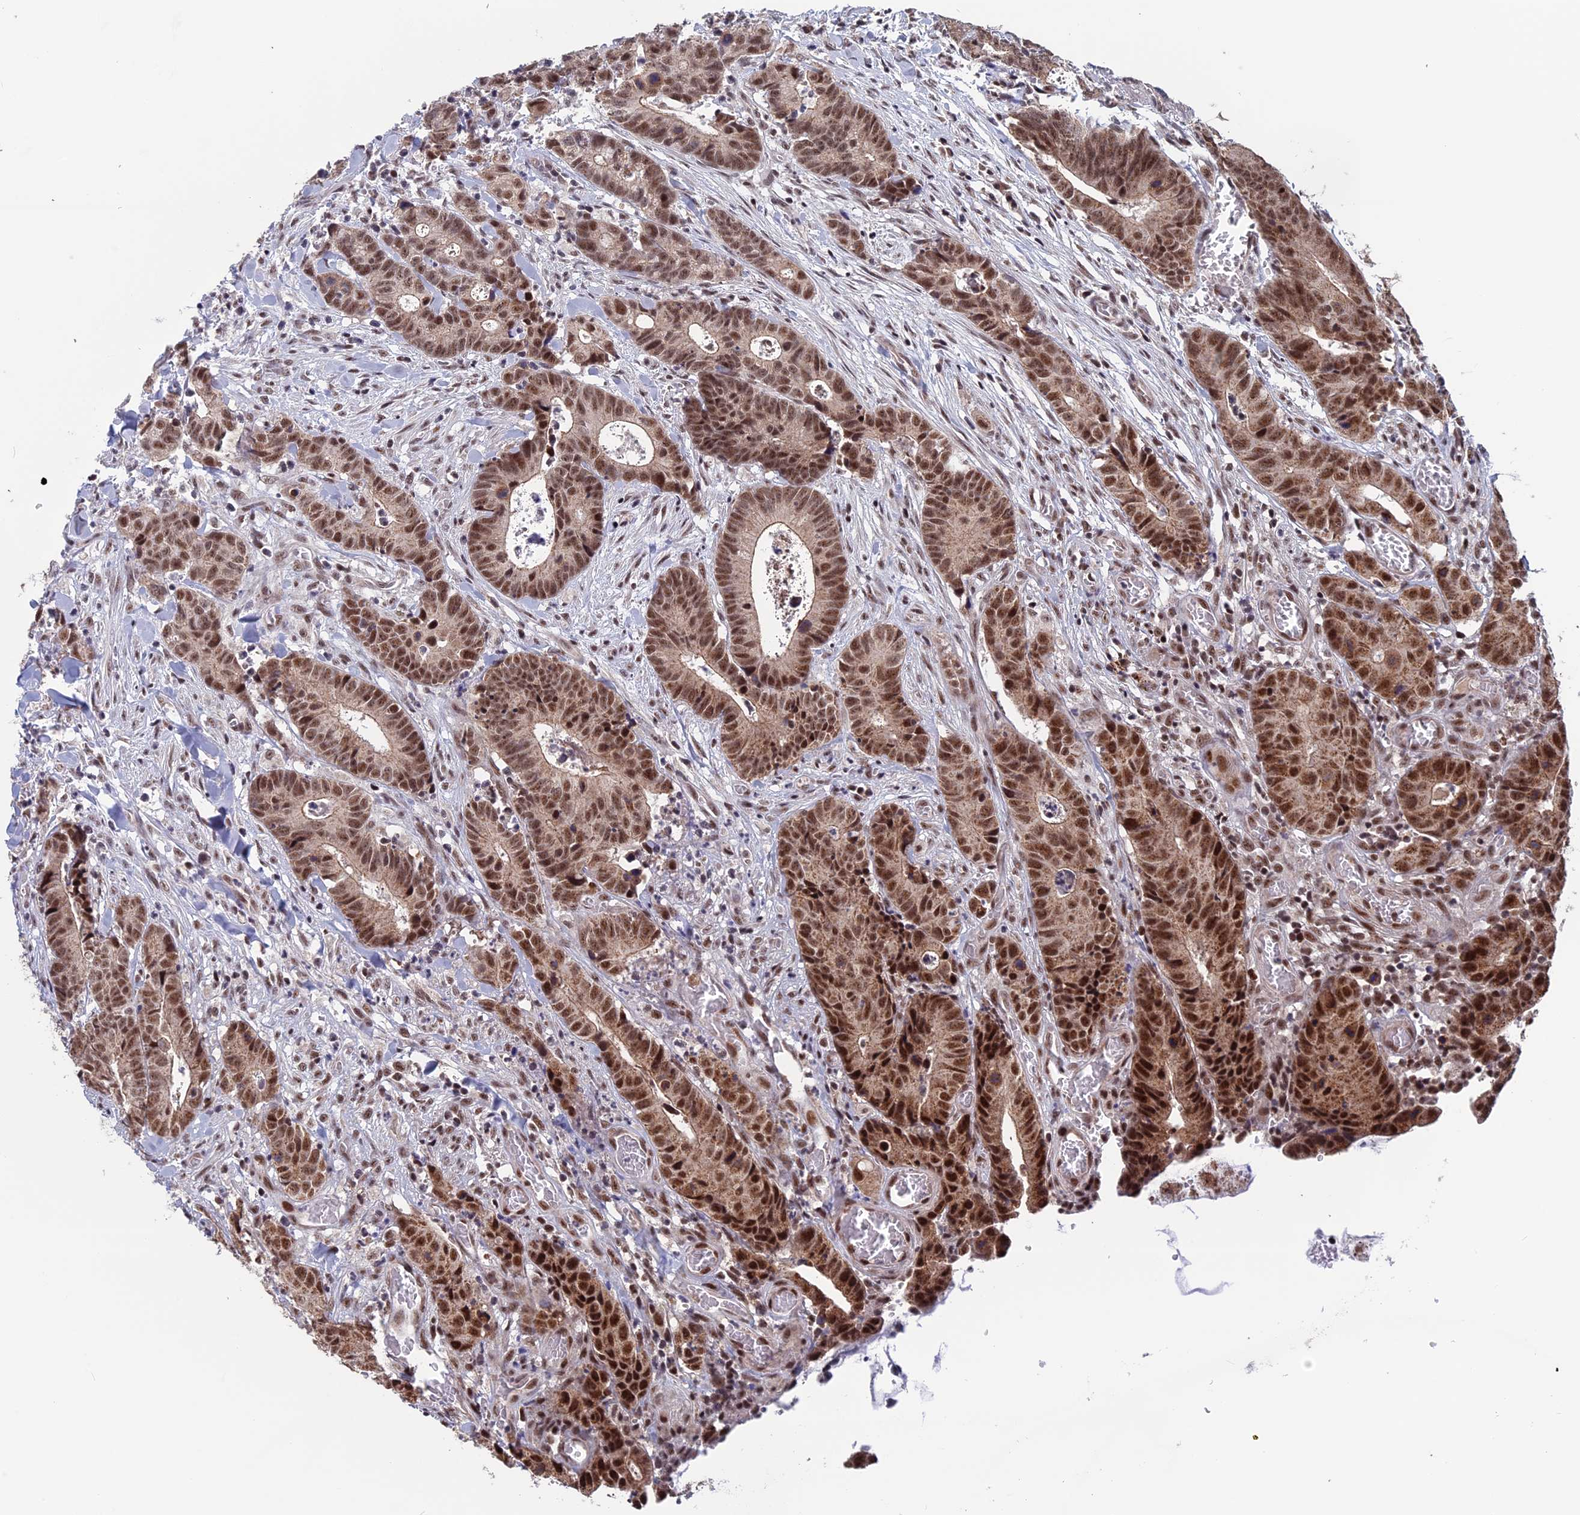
{"staining": {"intensity": "moderate", "quantity": ">75%", "location": "nuclear"}, "tissue": "colorectal cancer", "cell_type": "Tumor cells", "image_type": "cancer", "snomed": [{"axis": "morphology", "description": "Adenocarcinoma, NOS"}, {"axis": "topography", "description": "Colon"}], "caption": "IHC histopathology image of neoplastic tissue: human colorectal cancer stained using immunohistochemistry (IHC) shows medium levels of moderate protein expression localized specifically in the nuclear of tumor cells, appearing as a nuclear brown color.", "gene": "CACTIN", "patient": {"sex": "female", "age": 57}}